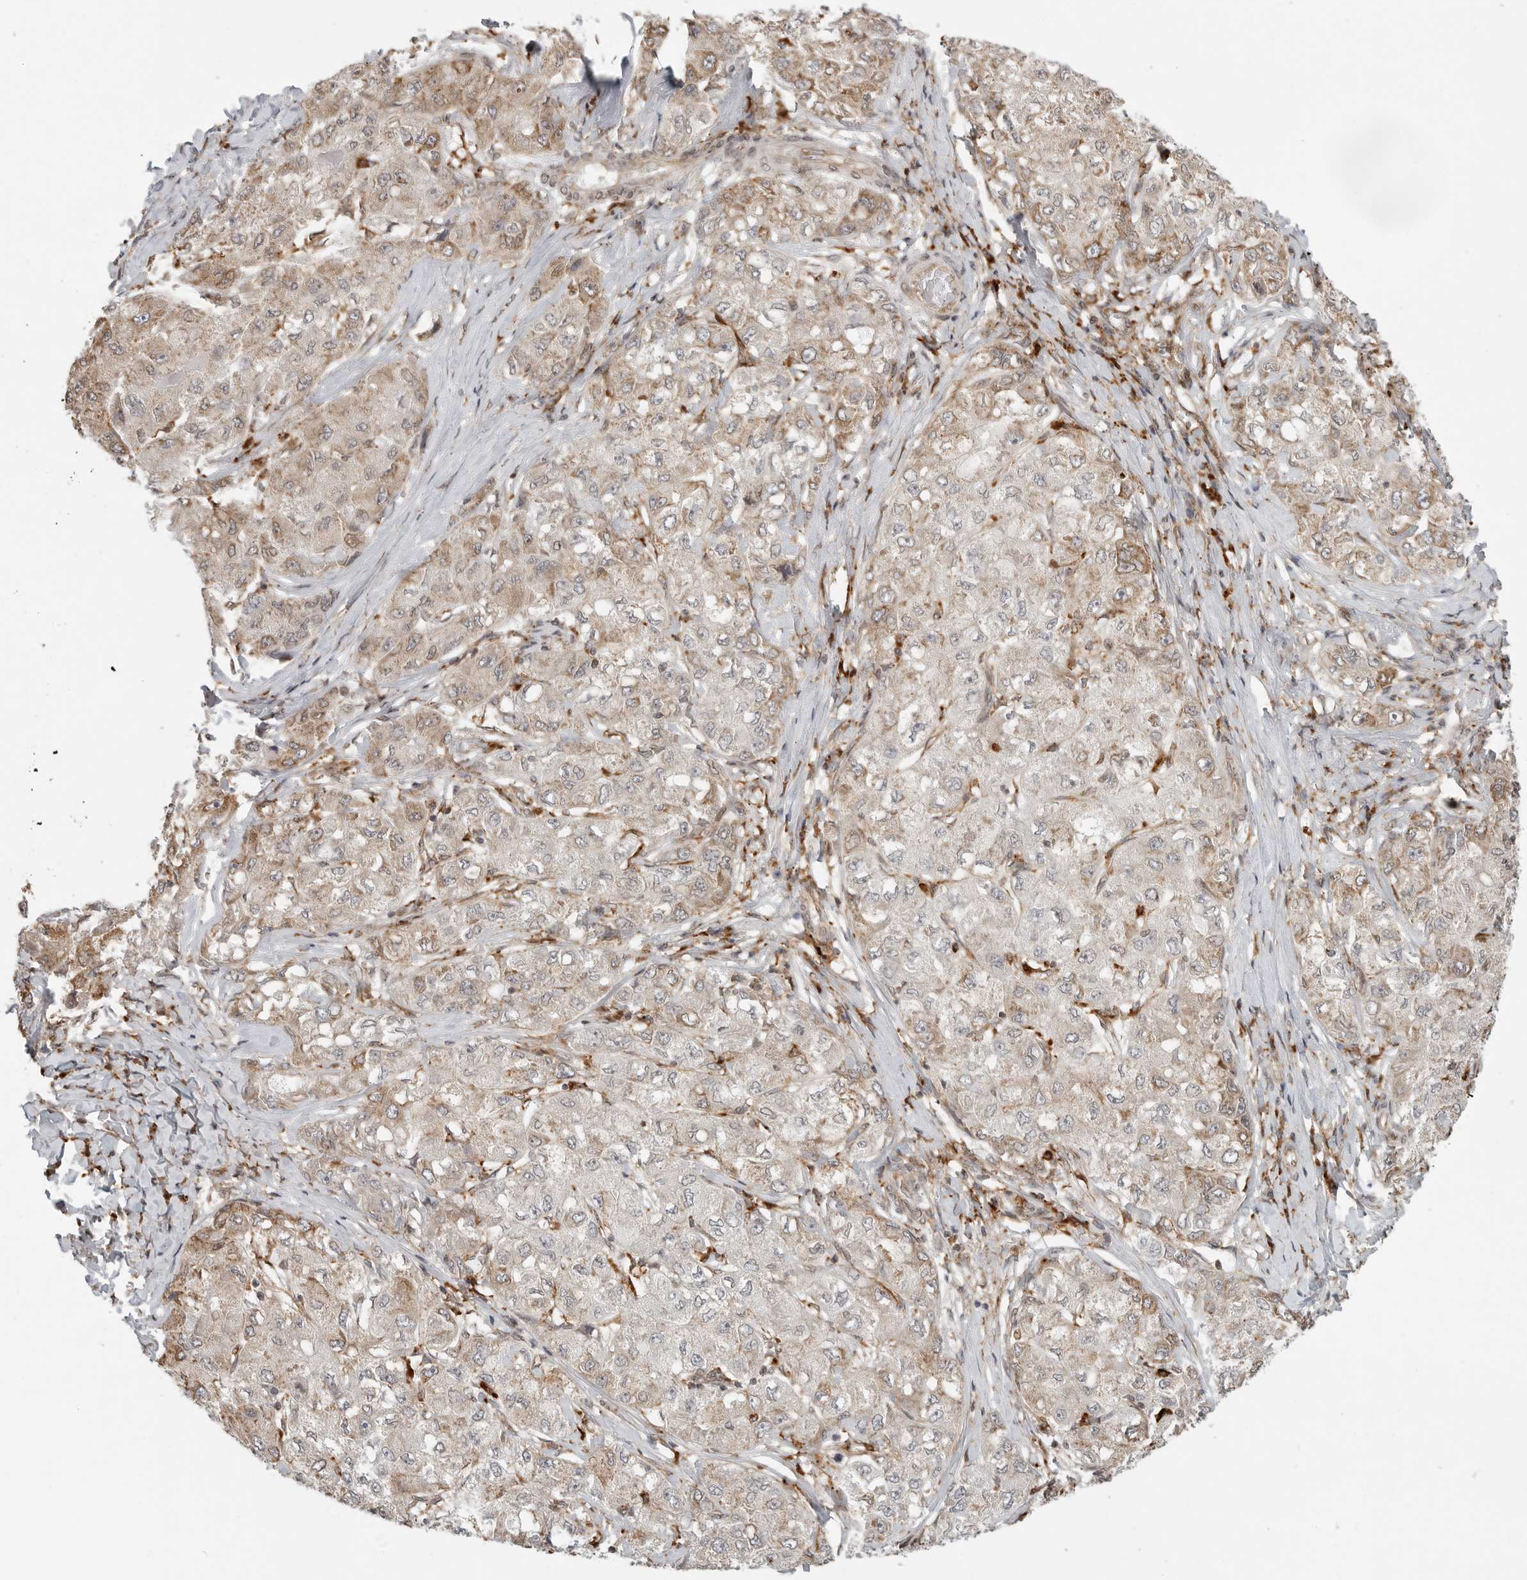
{"staining": {"intensity": "weak", "quantity": "25%-75%", "location": "cytoplasmic/membranous"}, "tissue": "liver cancer", "cell_type": "Tumor cells", "image_type": "cancer", "snomed": [{"axis": "morphology", "description": "Carcinoma, Hepatocellular, NOS"}, {"axis": "topography", "description": "Liver"}], "caption": "A high-resolution micrograph shows immunohistochemistry (IHC) staining of liver cancer (hepatocellular carcinoma), which displays weak cytoplasmic/membranous expression in approximately 25%-75% of tumor cells.", "gene": "IDUA", "patient": {"sex": "male", "age": 80}}